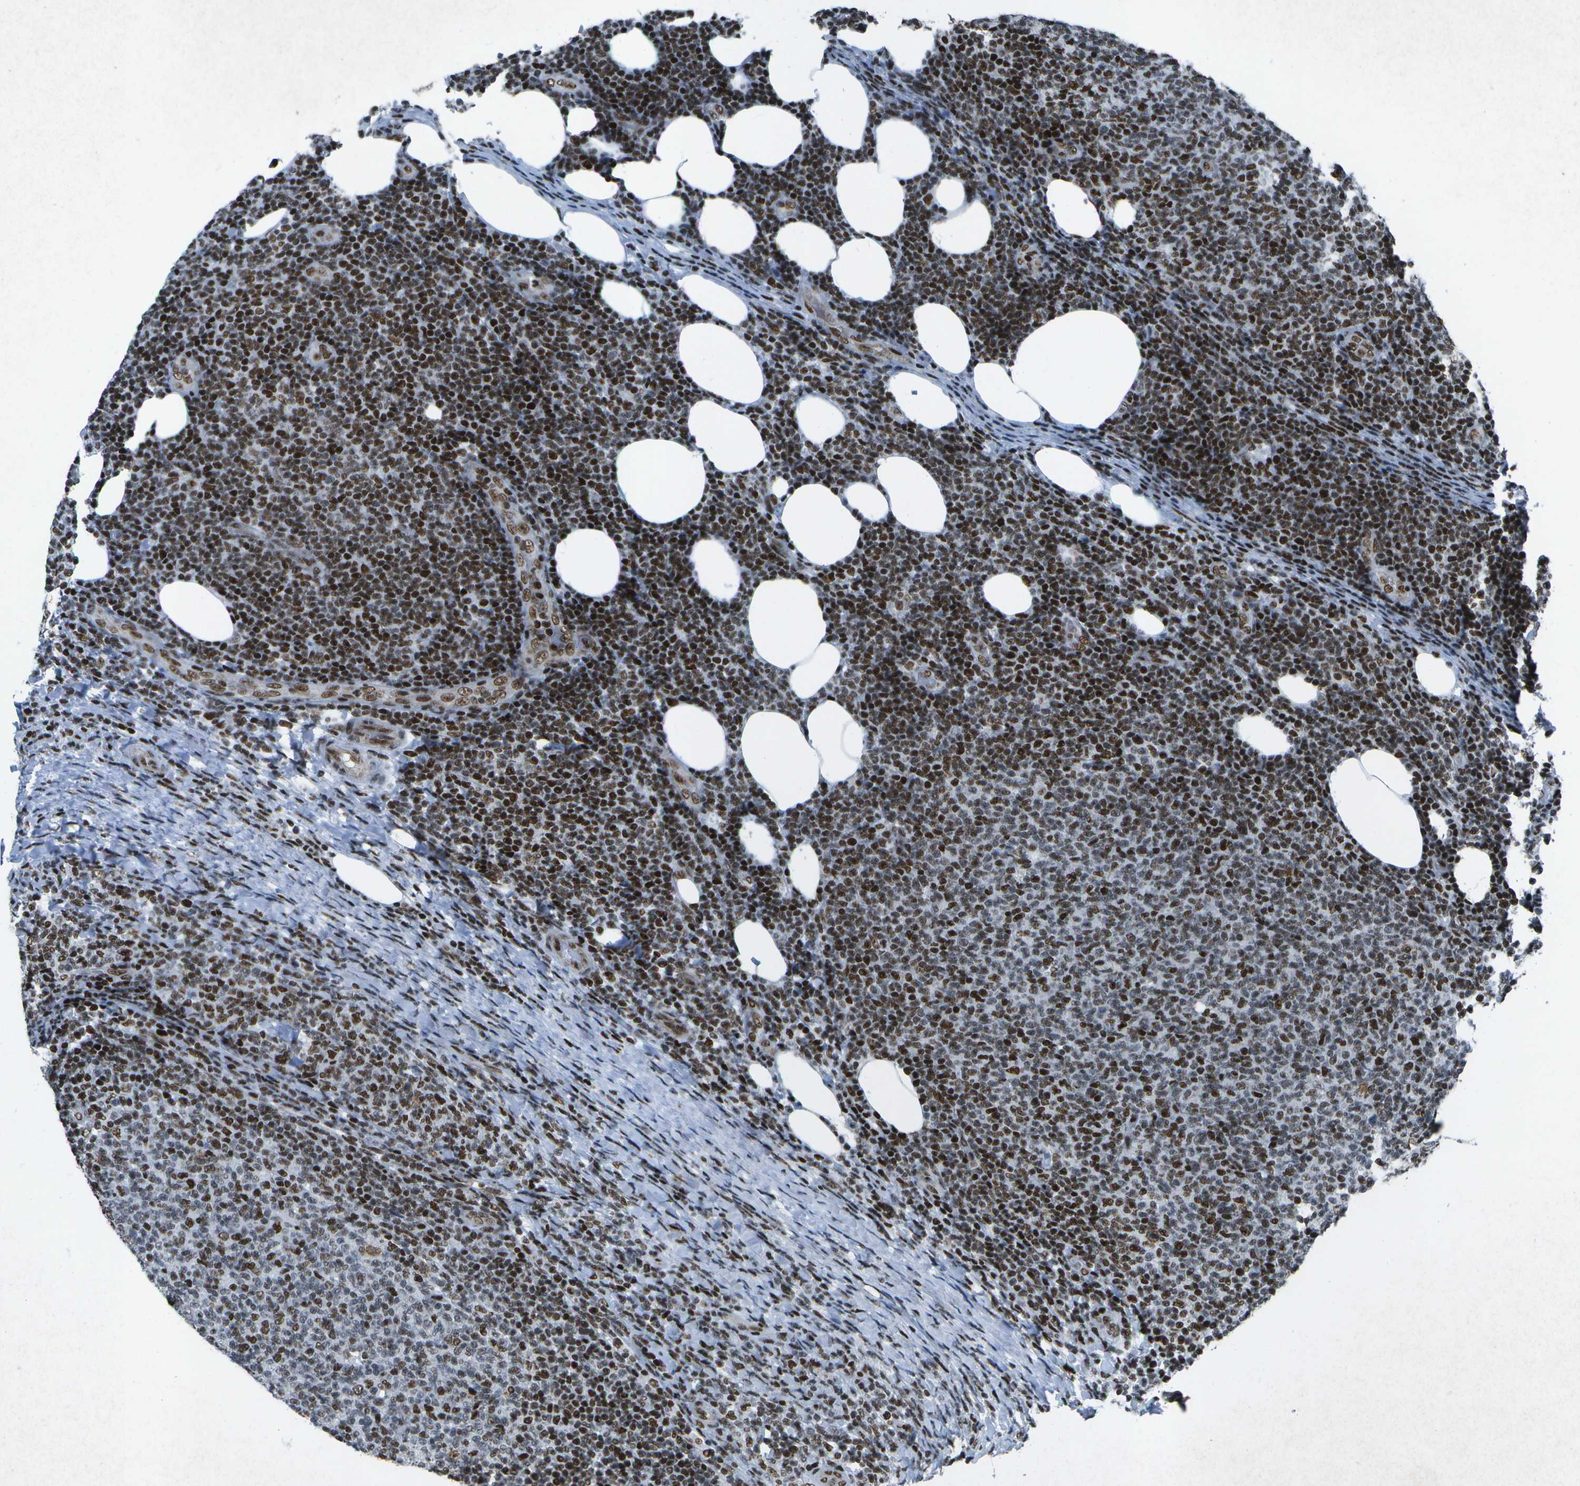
{"staining": {"intensity": "strong", "quantity": ">75%", "location": "nuclear"}, "tissue": "lymphoma", "cell_type": "Tumor cells", "image_type": "cancer", "snomed": [{"axis": "morphology", "description": "Malignant lymphoma, non-Hodgkin's type, Low grade"}, {"axis": "topography", "description": "Lymph node"}], "caption": "Approximately >75% of tumor cells in lymphoma display strong nuclear protein staining as visualized by brown immunohistochemical staining.", "gene": "MTA2", "patient": {"sex": "male", "age": 66}}